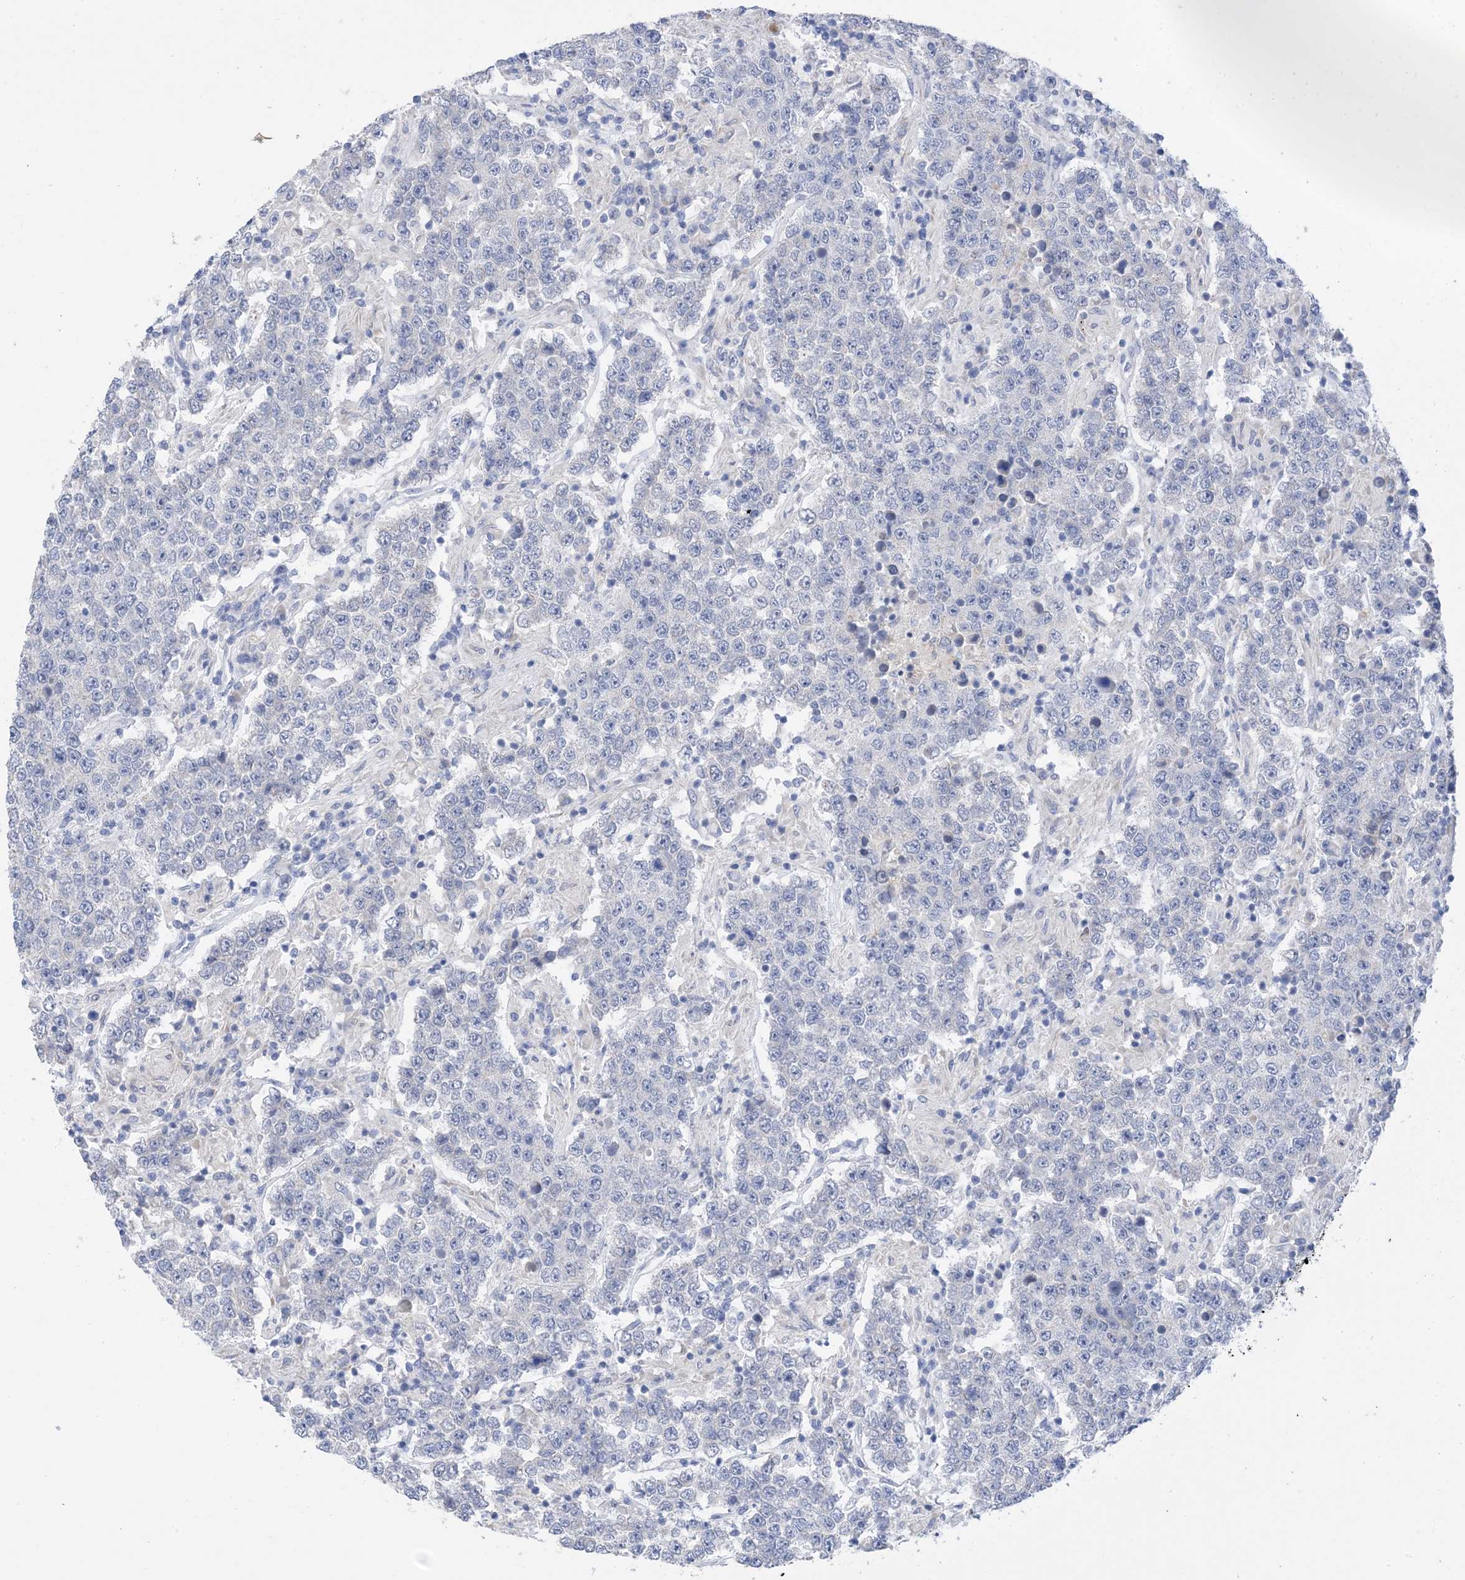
{"staining": {"intensity": "negative", "quantity": "none", "location": "none"}, "tissue": "testis cancer", "cell_type": "Tumor cells", "image_type": "cancer", "snomed": [{"axis": "morphology", "description": "Normal tissue, NOS"}, {"axis": "morphology", "description": "Urothelial carcinoma, High grade"}, {"axis": "morphology", "description": "Seminoma, NOS"}, {"axis": "morphology", "description": "Carcinoma, Embryonal, NOS"}, {"axis": "topography", "description": "Urinary bladder"}, {"axis": "topography", "description": "Testis"}], "caption": "A micrograph of embryonal carcinoma (testis) stained for a protein displays no brown staining in tumor cells. (DAB (3,3'-diaminobenzidine) immunohistochemistry visualized using brightfield microscopy, high magnification).", "gene": "PLK4", "patient": {"sex": "male", "age": 41}}